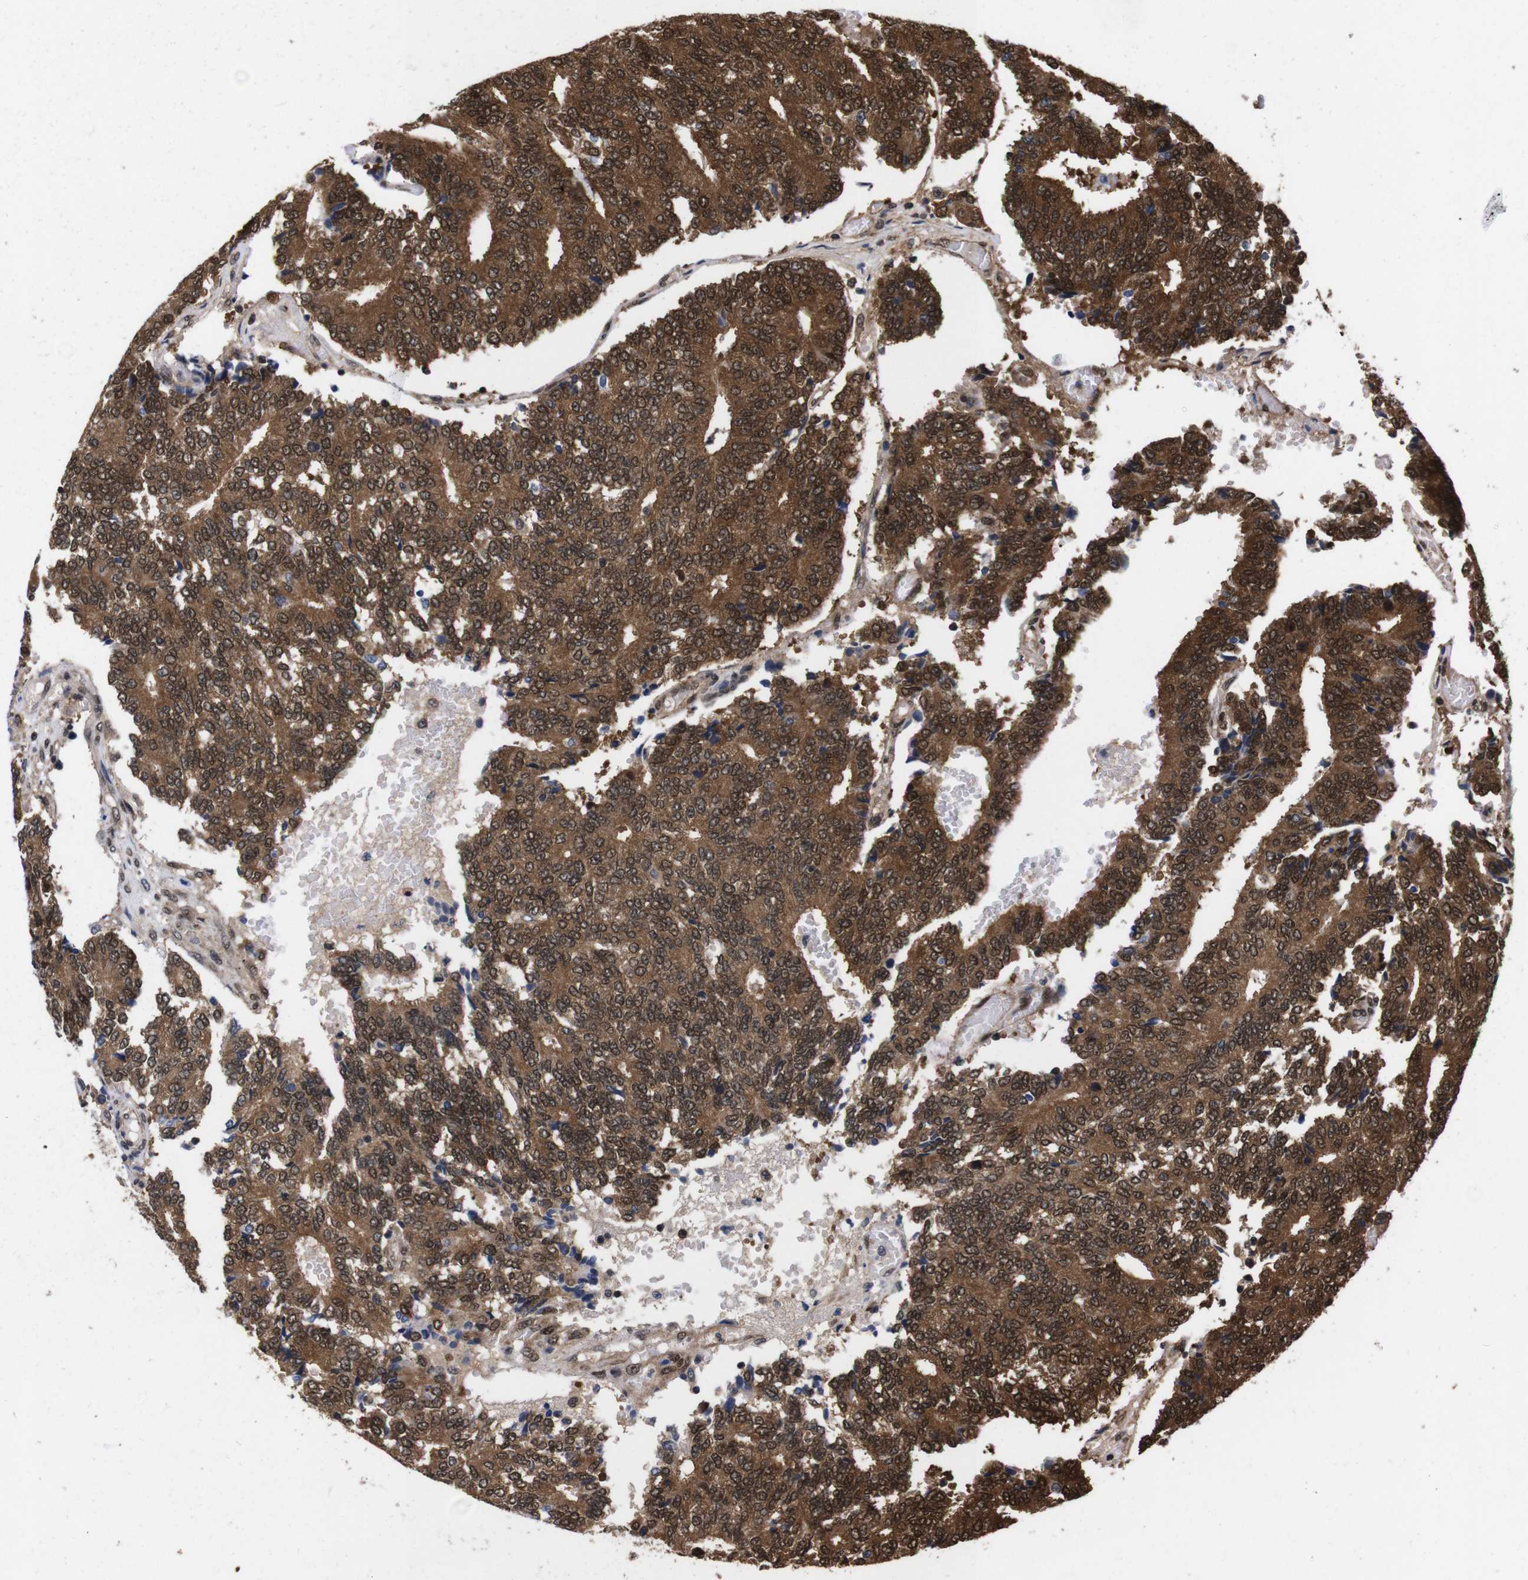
{"staining": {"intensity": "strong", "quantity": ">75%", "location": "cytoplasmic/membranous,nuclear"}, "tissue": "prostate cancer", "cell_type": "Tumor cells", "image_type": "cancer", "snomed": [{"axis": "morphology", "description": "Adenocarcinoma, High grade"}, {"axis": "topography", "description": "Prostate"}], "caption": "High-power microscopy captured an IHC micrograph of adenocarcinoma (high-grade) (prostate), revealing strong cytoplasmic/membranous and nuclear positivity in approximately >75% of tumor cells.", "gene": "UBQLN2", "patient": {"sex": "male", "age": 55}}